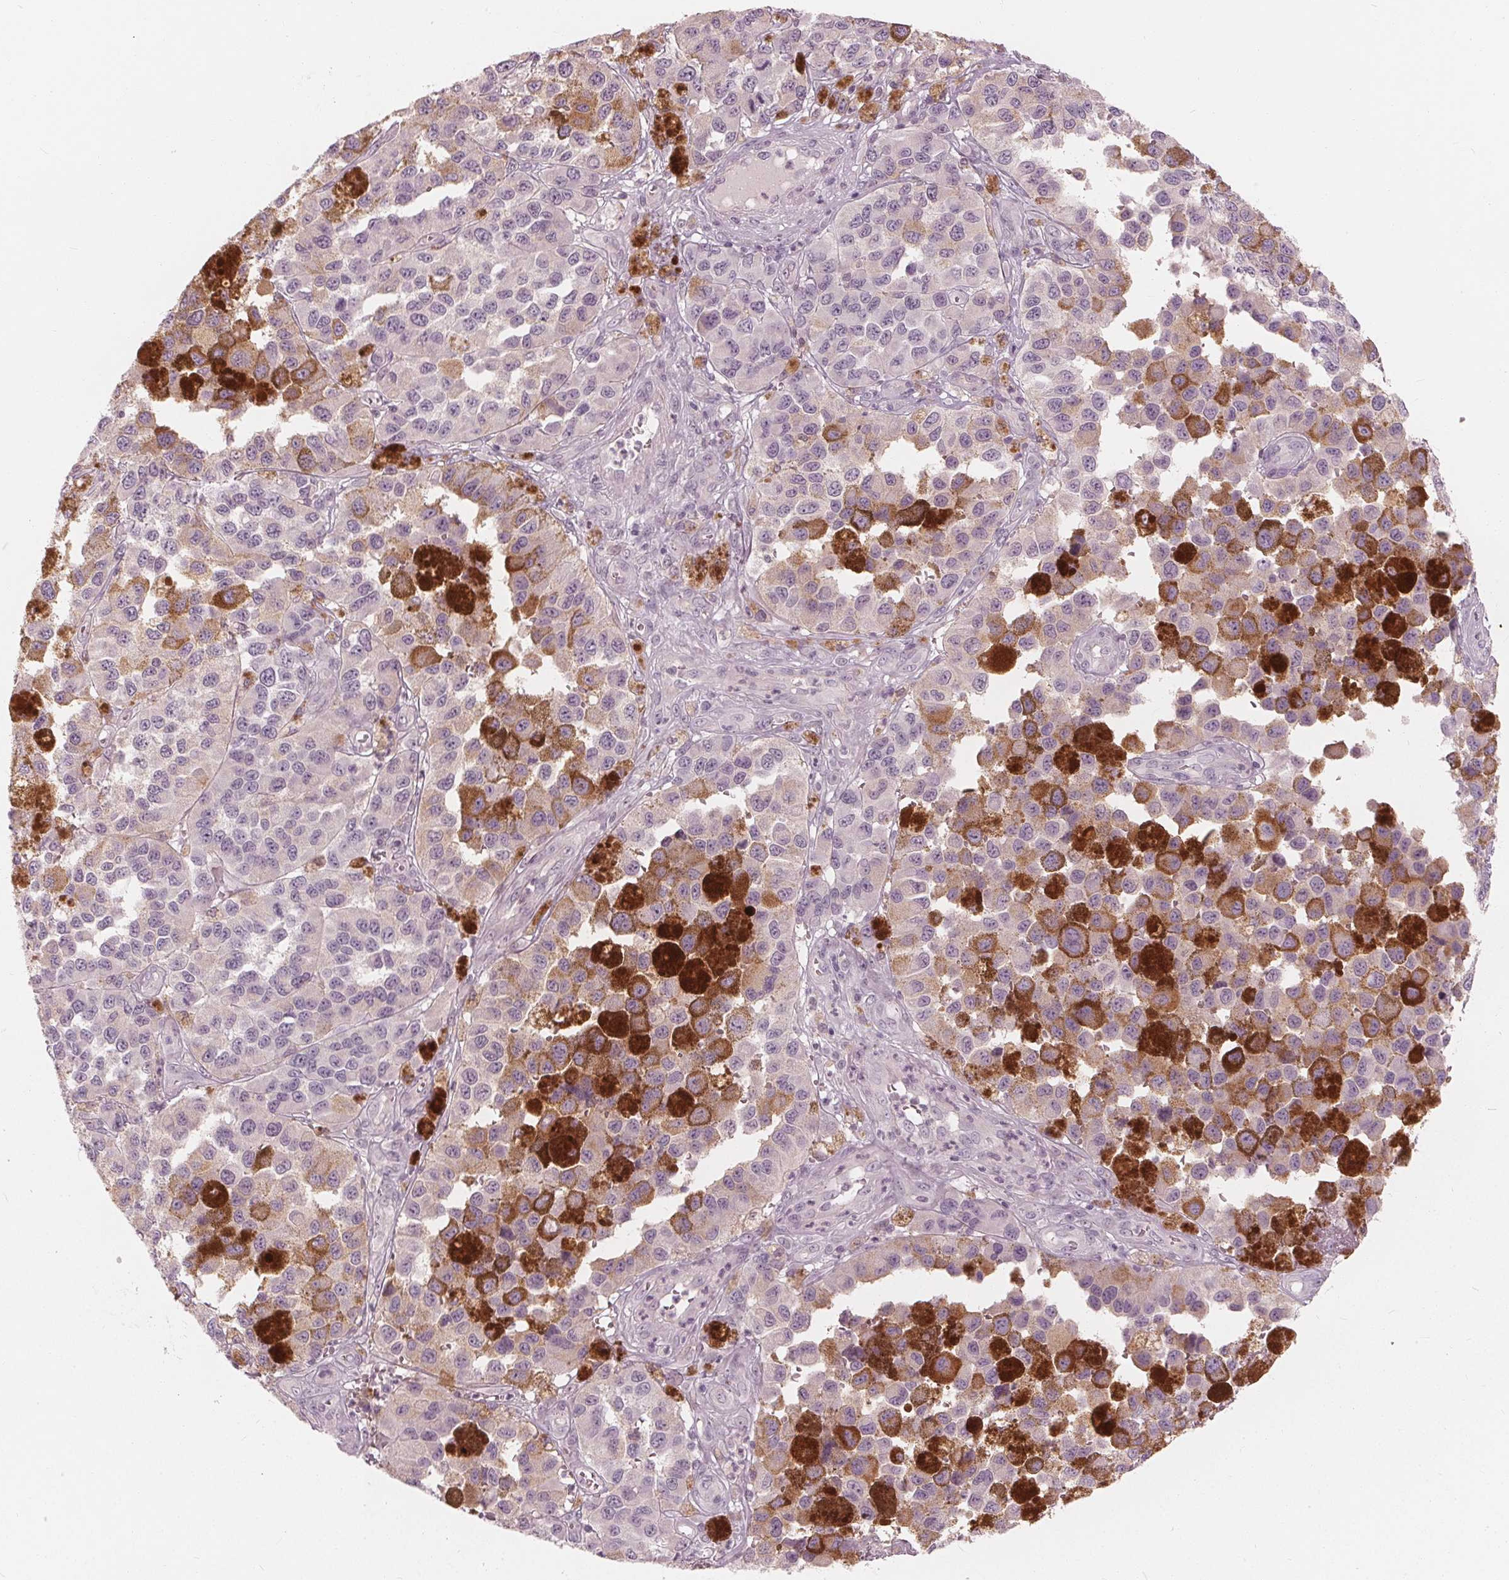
{"staining": {"intensity": "negative", "quantity": "none", "location": "none"}, "tissue": "melanoma", "cell_type": "Tumor cells", "image_type": "cancer", "snomed": [{"axis": "morphology", "description": "Malignant melanoma, NOS"}, {"axis": "topography", "description": "Skin"}], "caption": "Histopathology image shows no significant protein expression in tumor cells of melanoma.", "gene": "SAT2", "patient": {"sex": "female", "age": 58}}